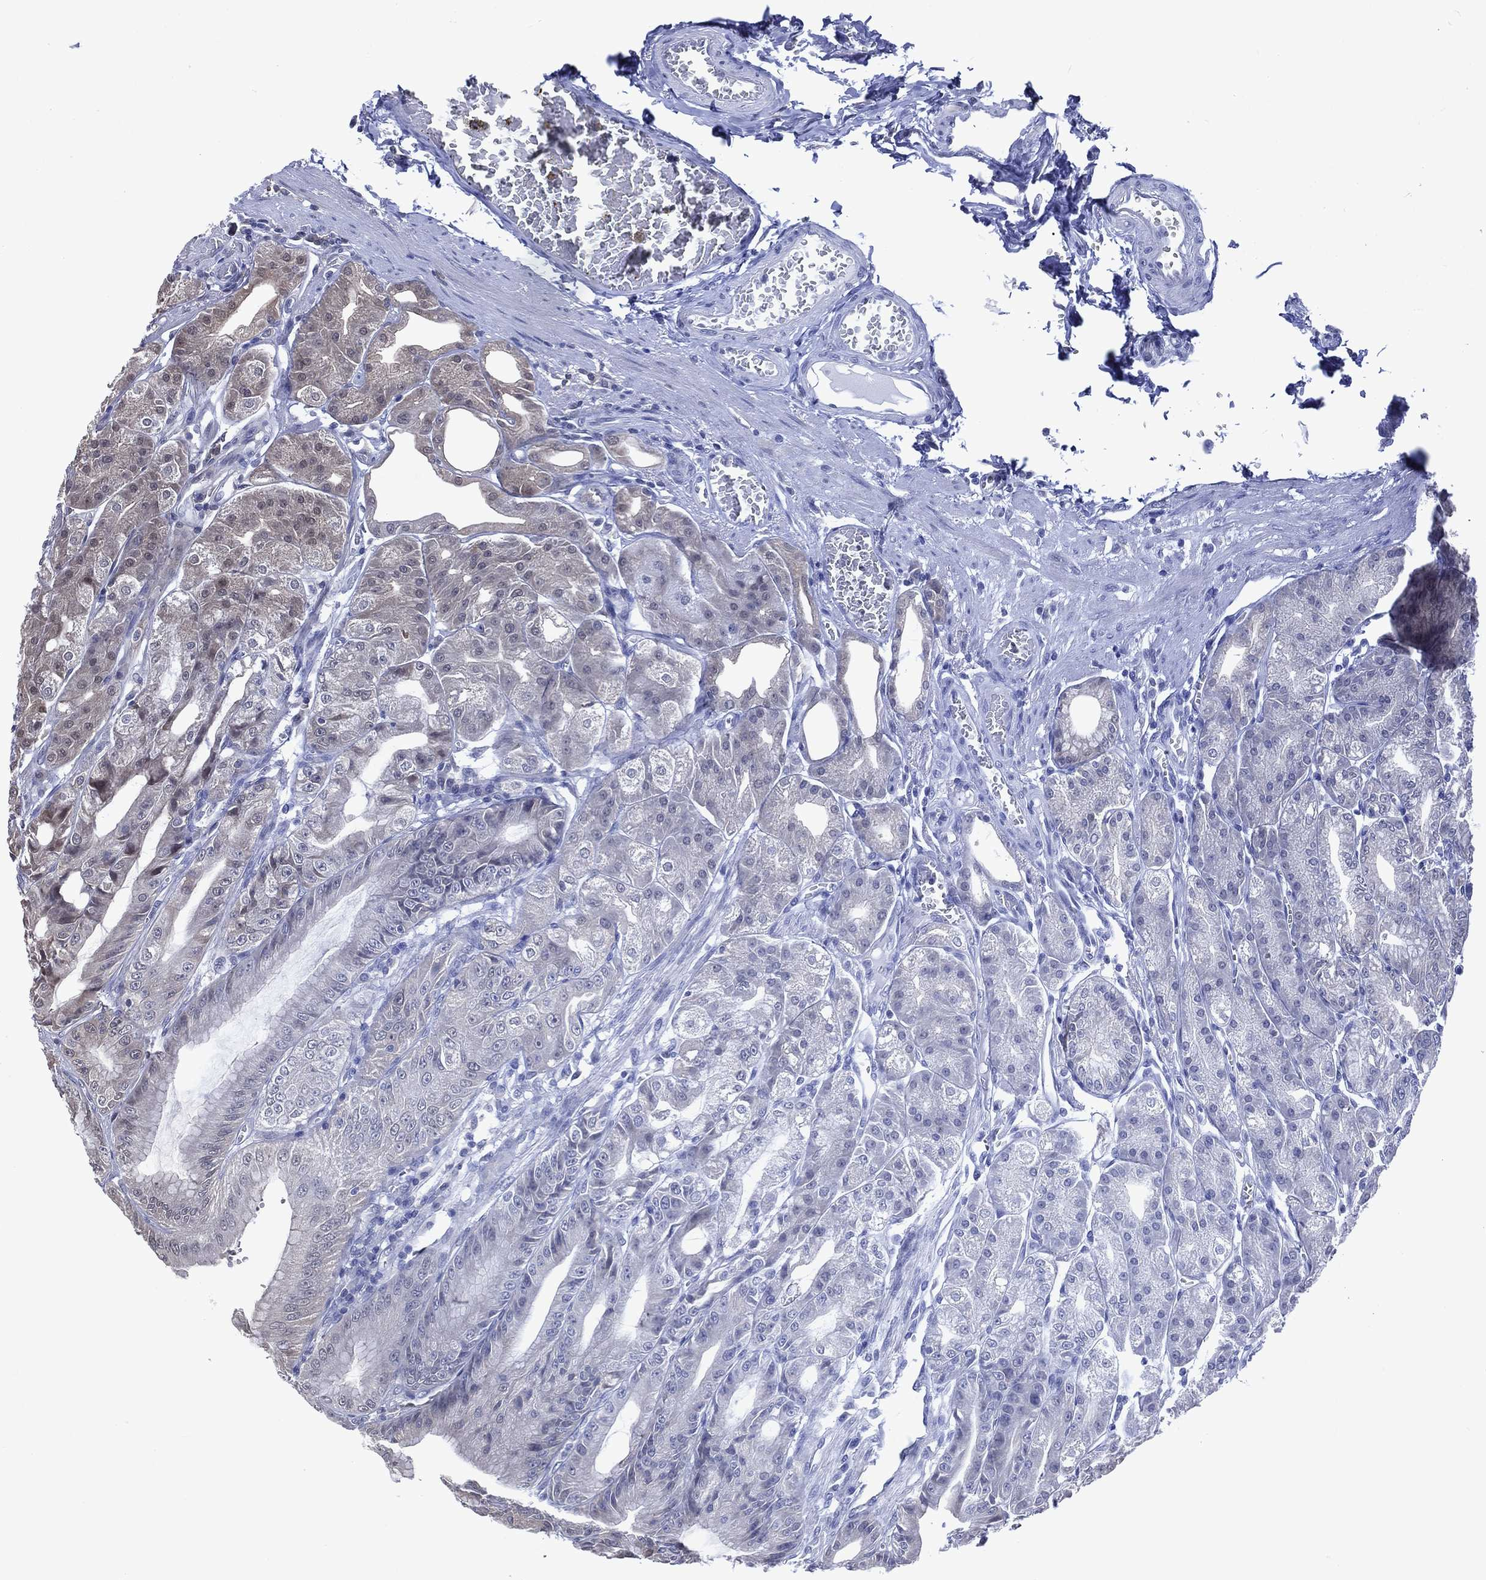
{"staining": {"intensity": "weak", "quantity": "<25%", "location": "cytoplasmic/membranous"}, "tissue": "stomach", "cell_type": "Glandular cells", "image_type": "normal", "snomed": [{"axis": "morphology", "description": "Normal tissue, NOS"}, {"axis": "topography", "description": "Stomach"}], "caption": "Immunohistochemistry of normal stomach demonstrates no staining in glandular cells. Nuclei are stained in blue.", "gene": "MTAP", "patient": {"sex": "male", "age": 71}}